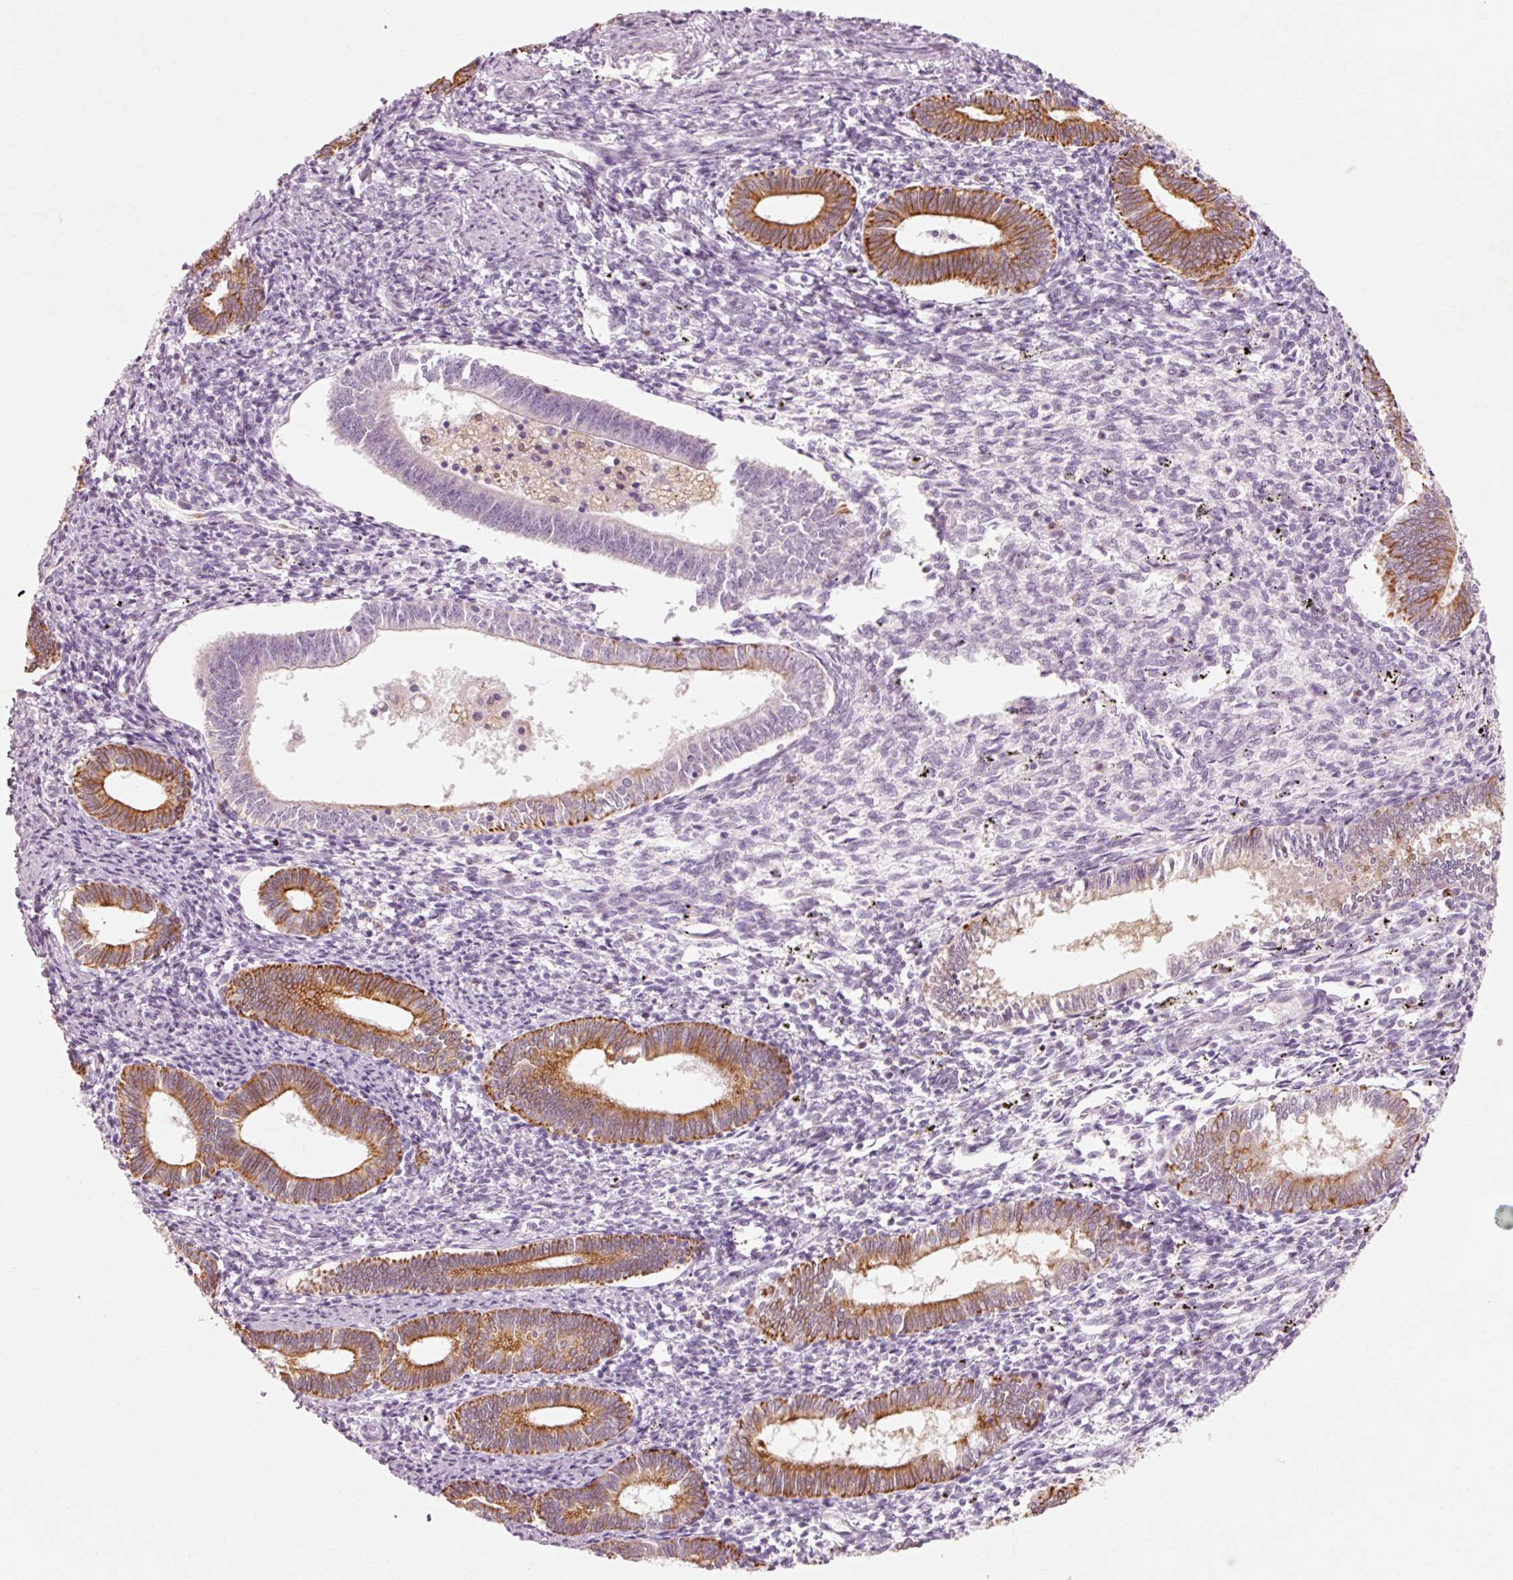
{"staining": {"intensity": "negative", "quantity": "none", "location": "none"}, "tissue": "endometrium", "cell_type": "Cells in endometrial stroma", "image_type": "normal", "snomed": [{"axis": "morphology", "description": "Normal tissue, NOS"}, {"axis": "topography", "description": "Endometrium"}], "caption": "A high-resolution photomicrograph shows immunohistochemistry (IHC) staining of unremarkable endometrium, which shows no significant staining in cells in endometrial stroma. (Stains: DAB immunohistochemistry (IHC) with hematoxylin counter stain, Microscopy: brightfield microscopy at high magnification).", "gene": "TRIM73", "patient": {"sex": "female", "age": 41}}